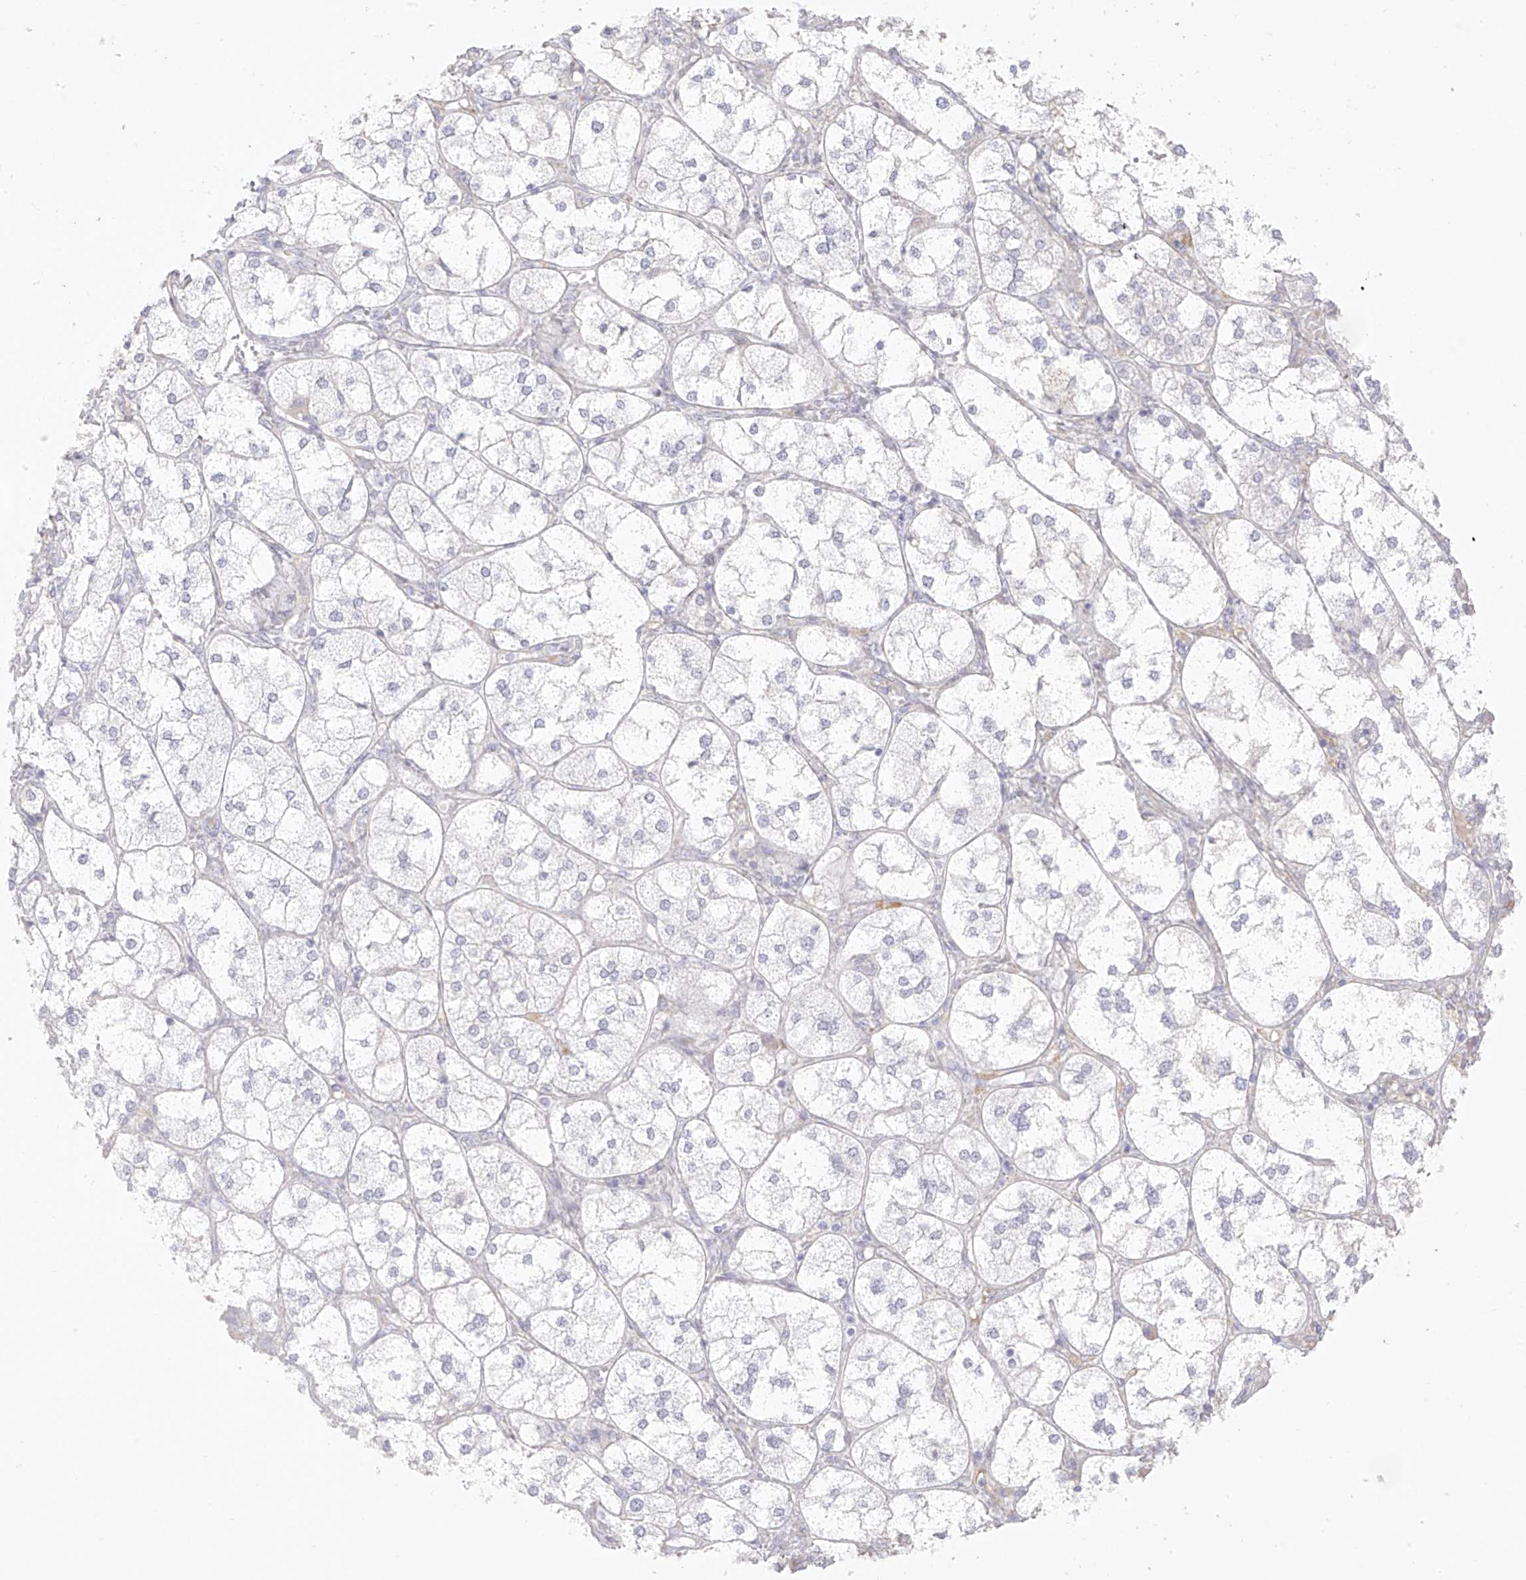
{"staining": {"intensity": "negative", "quantity": "none", "location": "none"}, "tissue": "adrenal gland", "cell_type": "Glandular cells", "image_type": "normal", "snomed": [{"axis": "morphology", "description": "Normal tissue, NOS"}, {"axis": "topography", "description": "Adrenal gland"}], "caption": "Glandular cells show no significant protein staining in unremarkable adrenal gland. The staining was performed using DAB to visualize the protein expression in brown, while the nuclei were stained in blue with hematoxylin (Magnification: 20x).", "gene": "TGM4", "patient": {"sex": "female", "age": 61}}